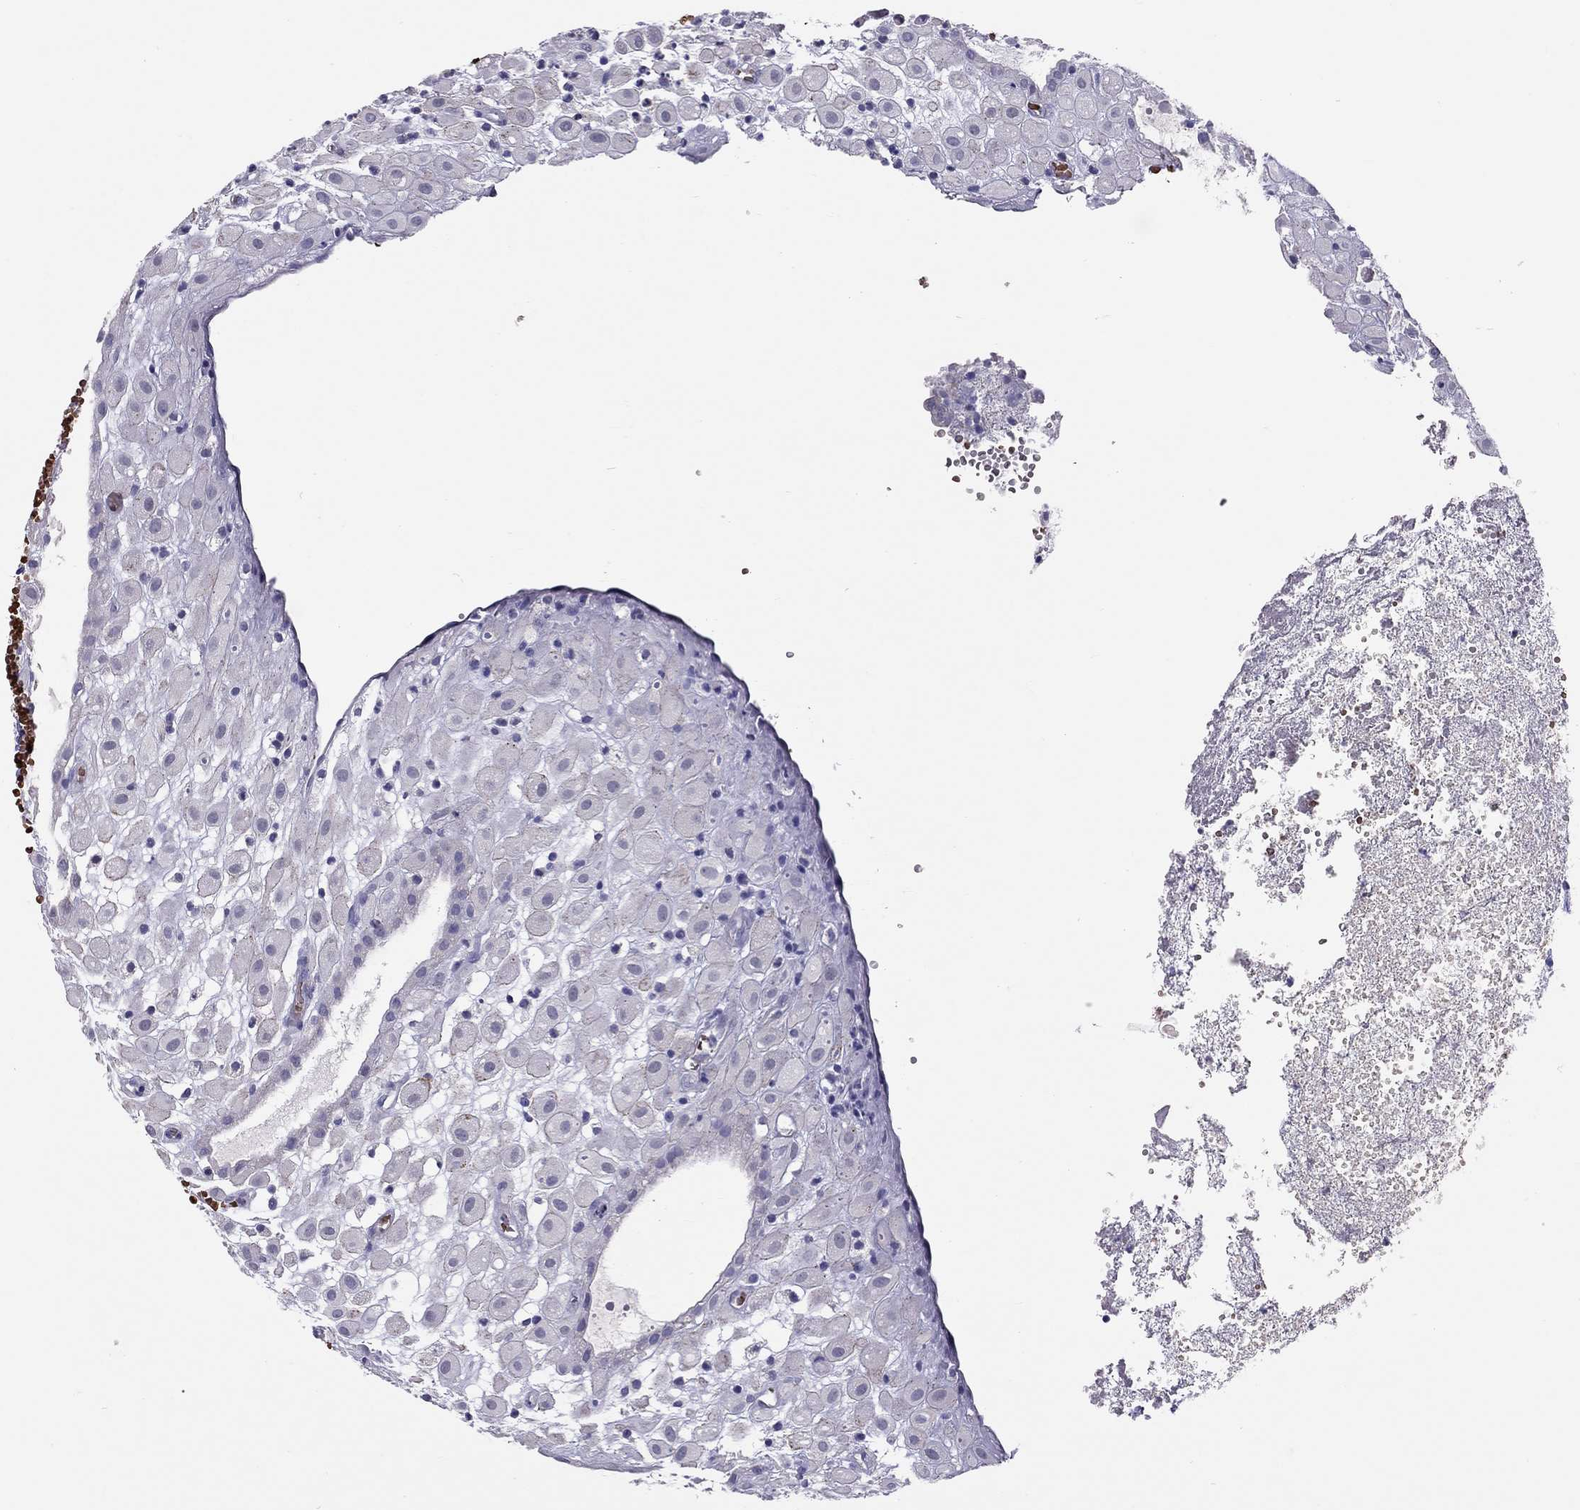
{"staining": {"intensity": "negative", "quantity": "none", "location": "none"}, "tissue": "placenta", "cell_type": "Decidual cells", "image_type": "normal", "snomed": [{"axis": "morphology", "description": "Normal tissue, NOS"}, {"axis": "topography", "description": "Placenta"}], "caption": "Immunohistochemical staining of benign human placenta displays no significant positivity in decidual cells. (Immunohistochemistry, brightfield microscopy, high magnification).", "gene": "FRMD1", "patient": {"sex": "female", "age": 24}}